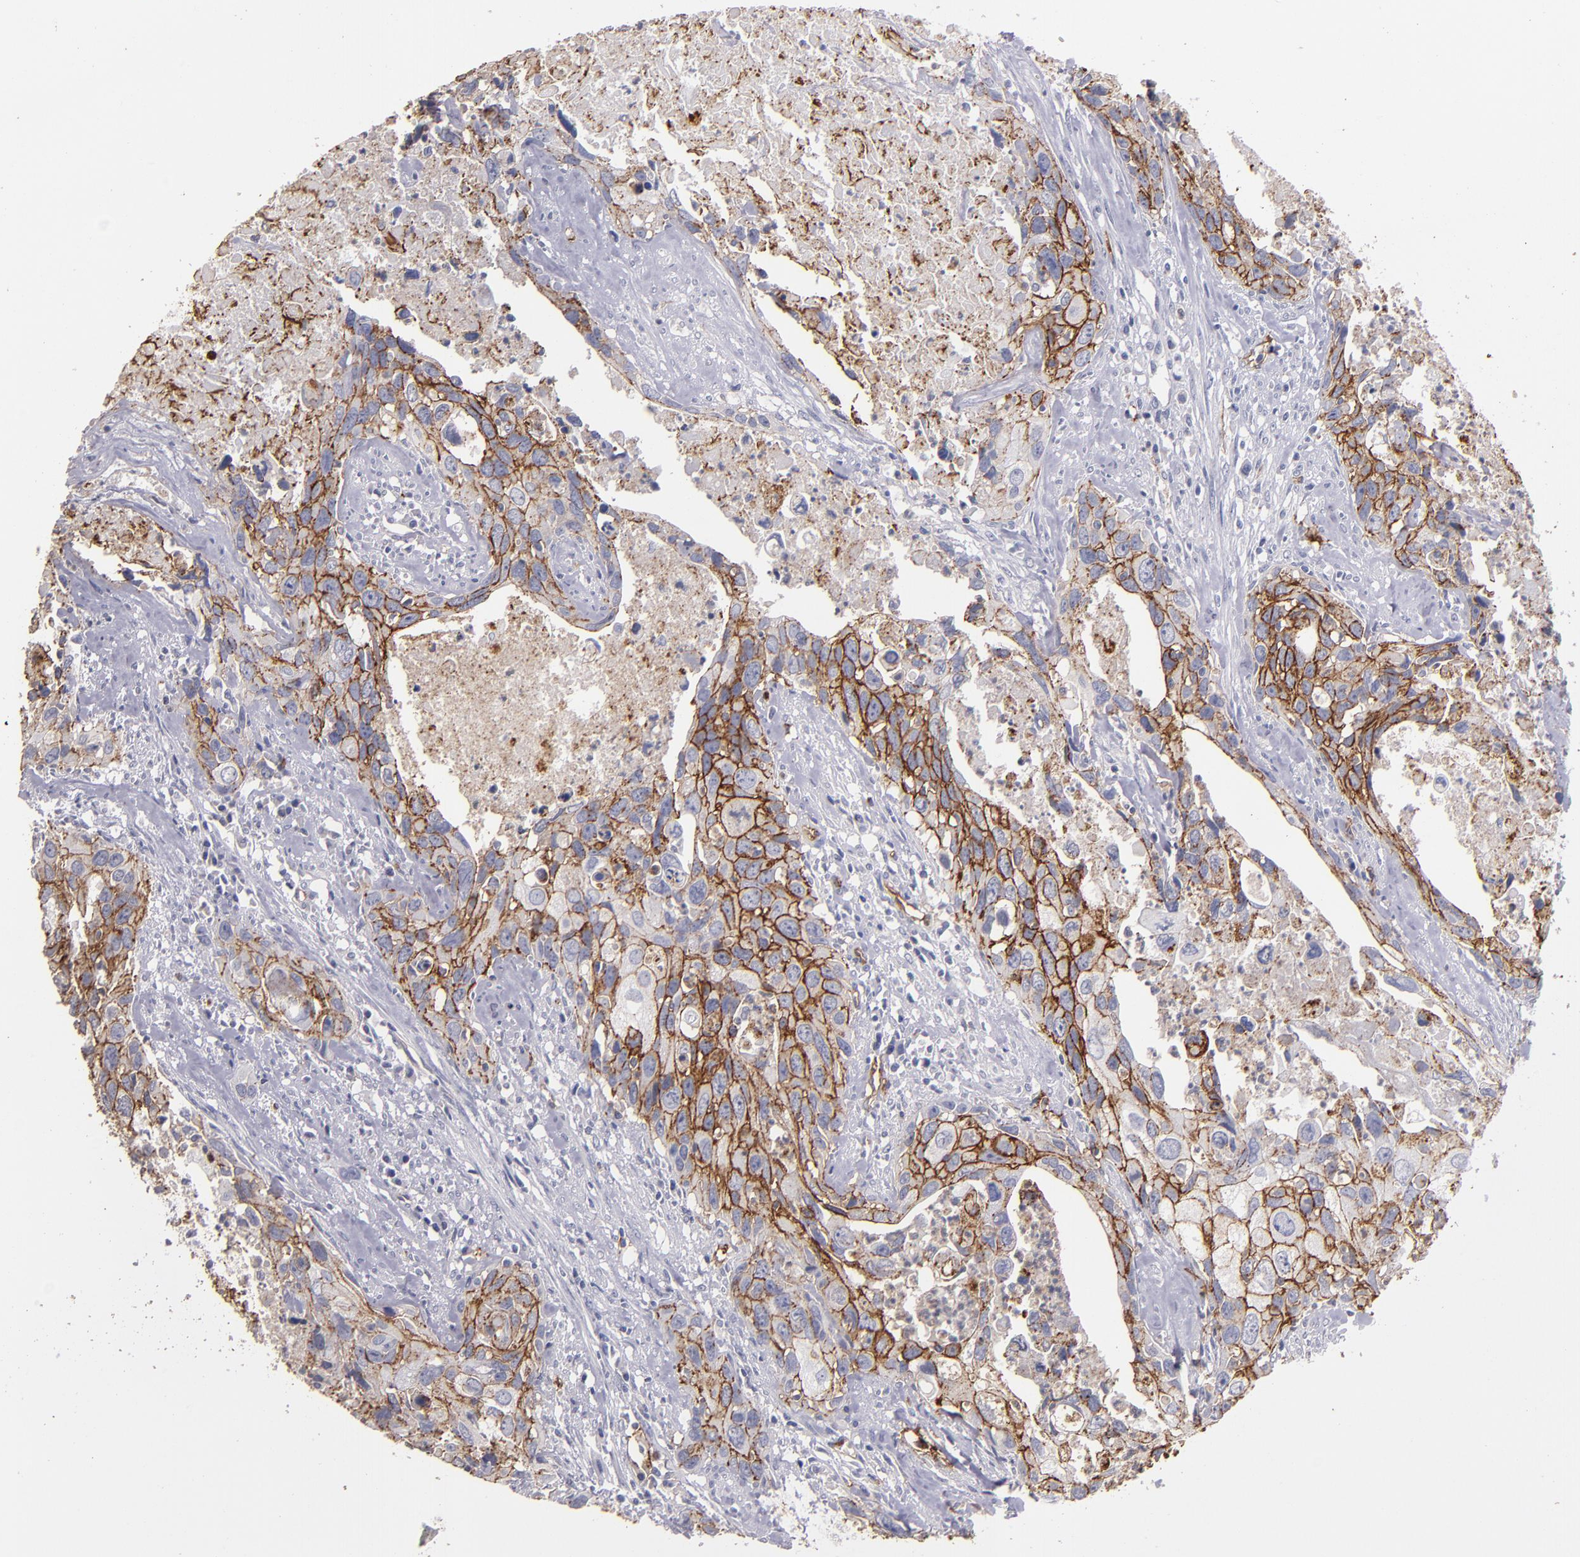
{"staining": {"intensity": "strong", "quantity": ">75%", "location": "cytoplasmic/membranous"}, "tissue": "urothelial cancer", "cell_type": "Tumor cells", "image_type": "cancer", "snomed": [{"axis": "morphology", "description": "Urothelial carcinoma, High grade"}, {"axis": "topography", "description": "Urinary bladder"}], "caption": "An immunohistochemistry image of neoplastic tissue is shown. Protein staining in brown shows strong cytoplasmic/membranous positivity in urothelial cancer within tumor cells. The staining was performed using DAB to visualize the protein expression in brown, while the nuclei were stained in blue with hematoxylin (Magnification: 20x).", "gene": "CLDN5", "patient": {"sex": "male", "age": 71}}